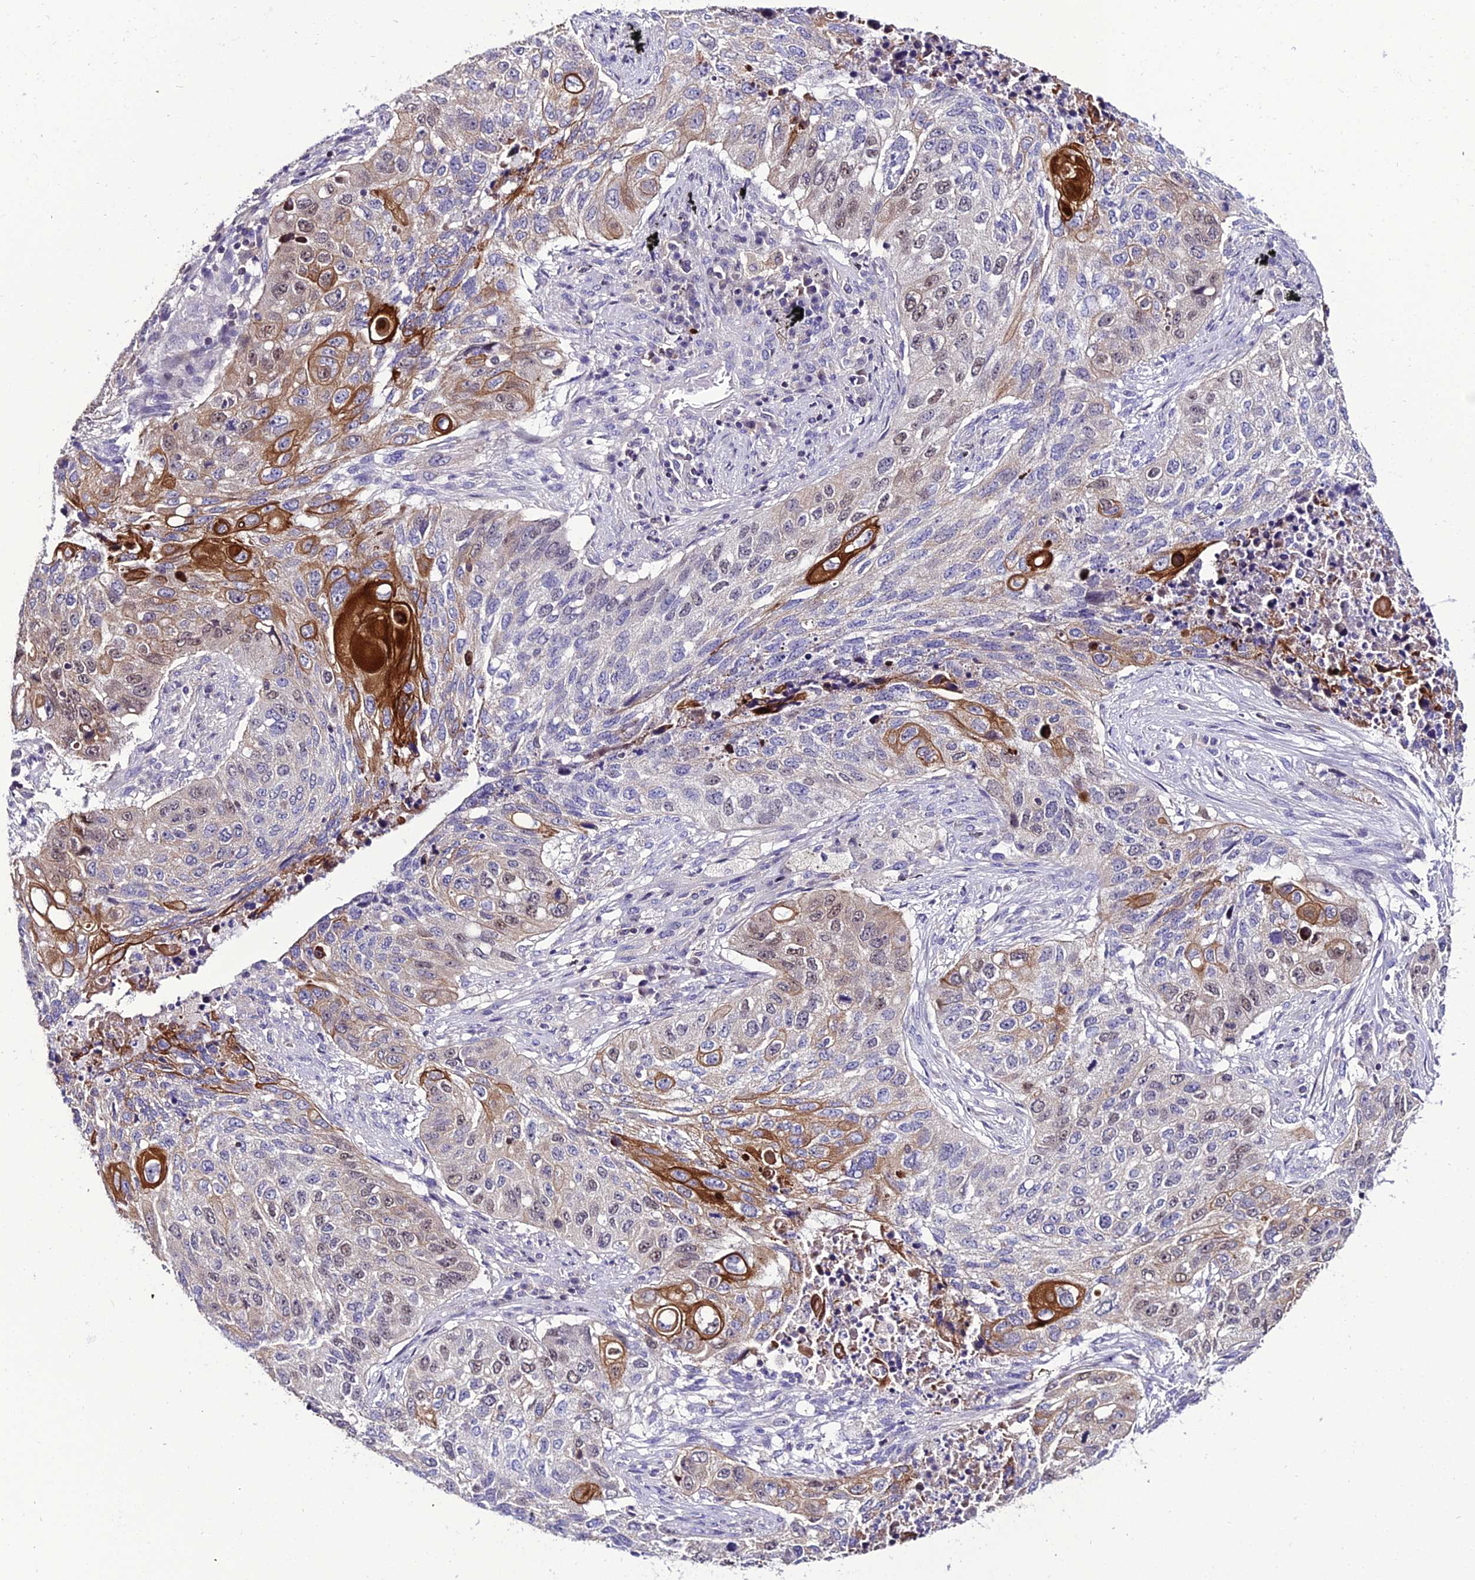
{"staining": {"intensity": "strong", "quantity": "<25%", "location": "cytoplasmic/membranous"}, "tissue": "lung cancer", "cell_type": "Tumor cells", "image_type": "cancer", "snomed": [{"axis": "morphology", "description": "Squamous cell carcinoma, NOS"}, {"axis": "topography", "description": "Lung"}], "caption": "Lung cancer (squamous cell carcinoma) tissue exhibits strong cytoplasmic/membranous staining in approximately <25% of tumor cells The protein is stained brown, and the nuclei are stained in blue (DAB IHC with brightfield microscopy, high magnification).", "gene": "SHQ1", "patient": {"sex": "female", "age": 63}}